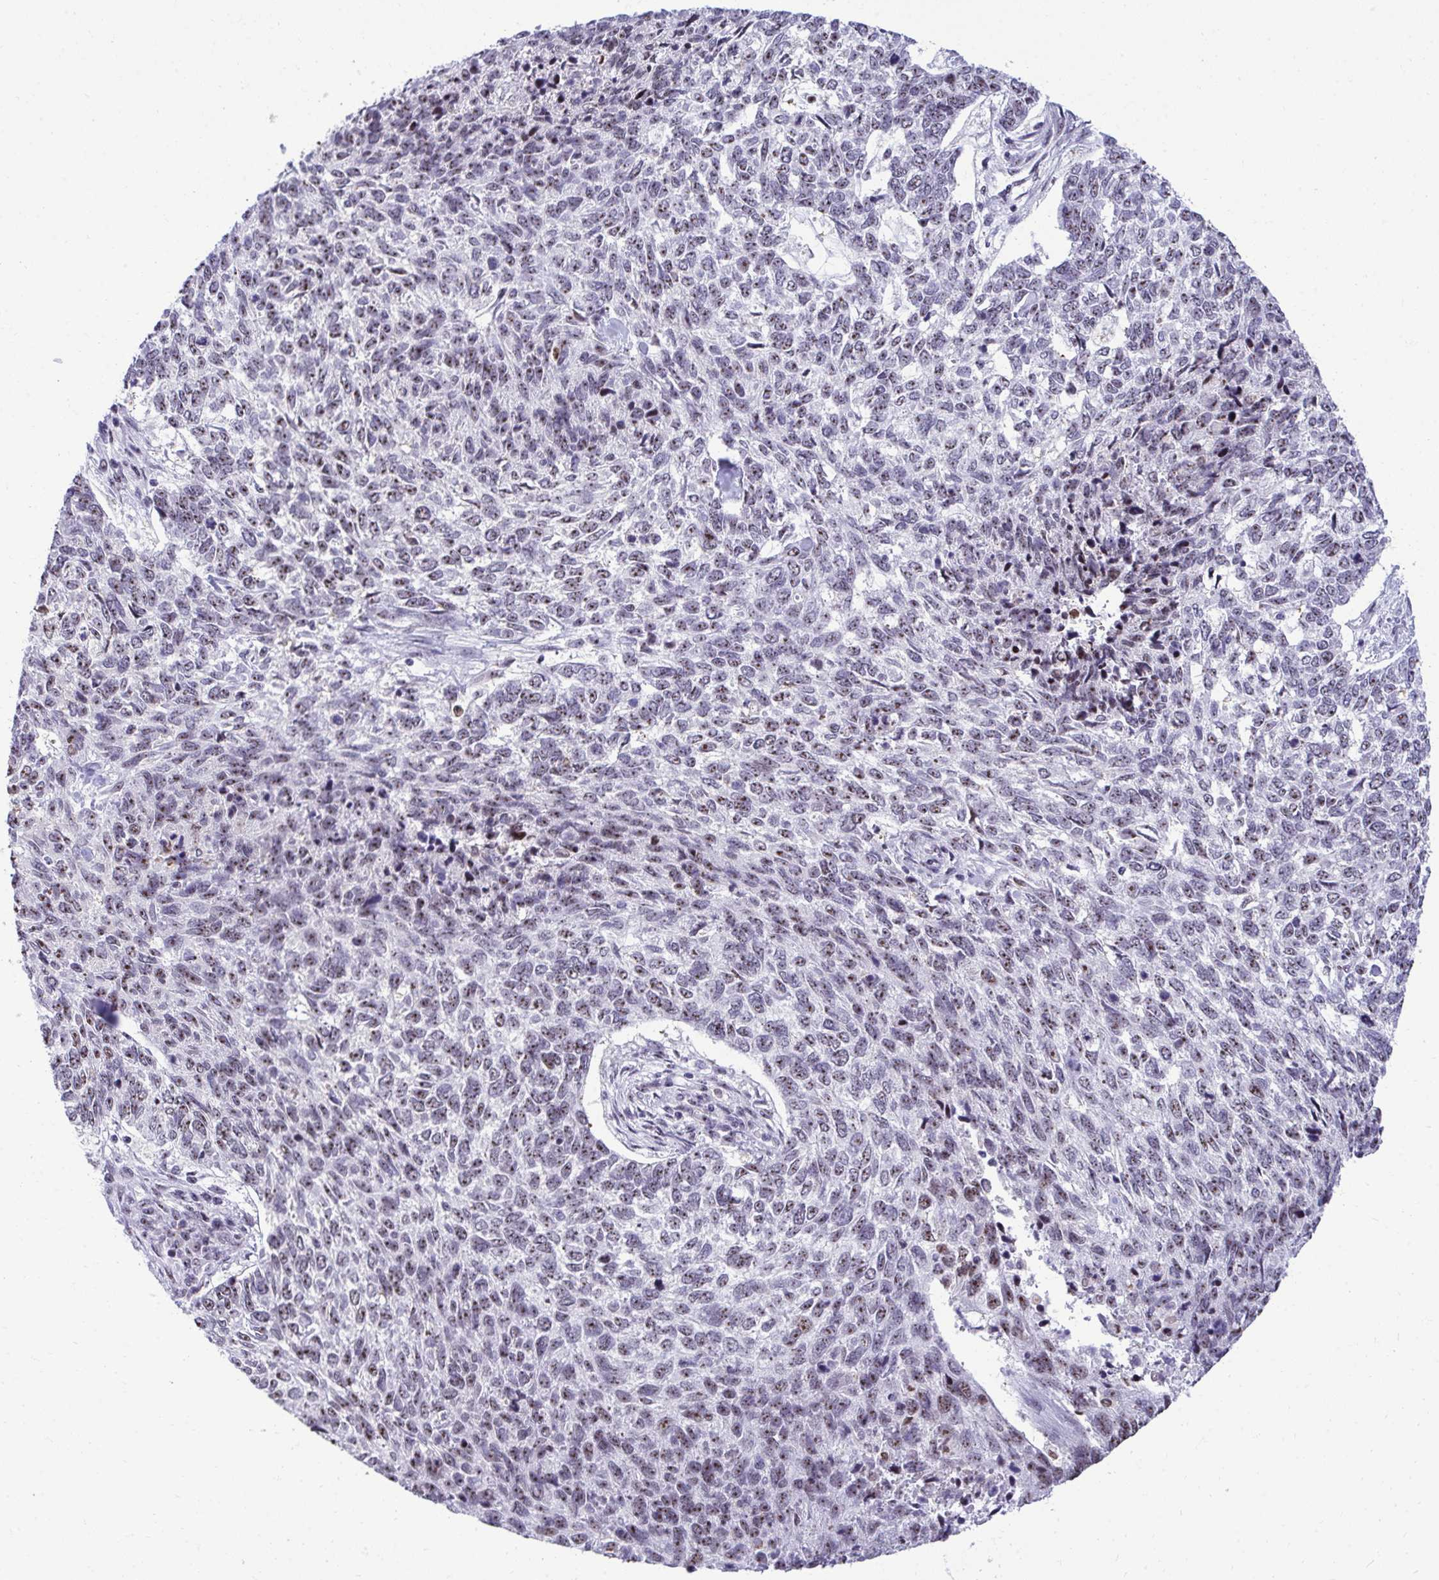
{"staining": {"intensity": "strong", "quantity": "25%-75%", "location": "nuclear"}, "tissue": "skin cancer", "cell_type": "Tumor cells", "image_type": "cancer", "snomed": [{"axis": "morphology", "description": "Basal cell carcinoma"}, {"axis": "topography", "description": "Skin"}], "caption": "A high amount of strong nuclear expression is present in about 25%-75% of tumor cells in basal cell carcinoma (skin) tissue.", "gene": "PELP1", "patient": {"sex": "female", "age": 65}}